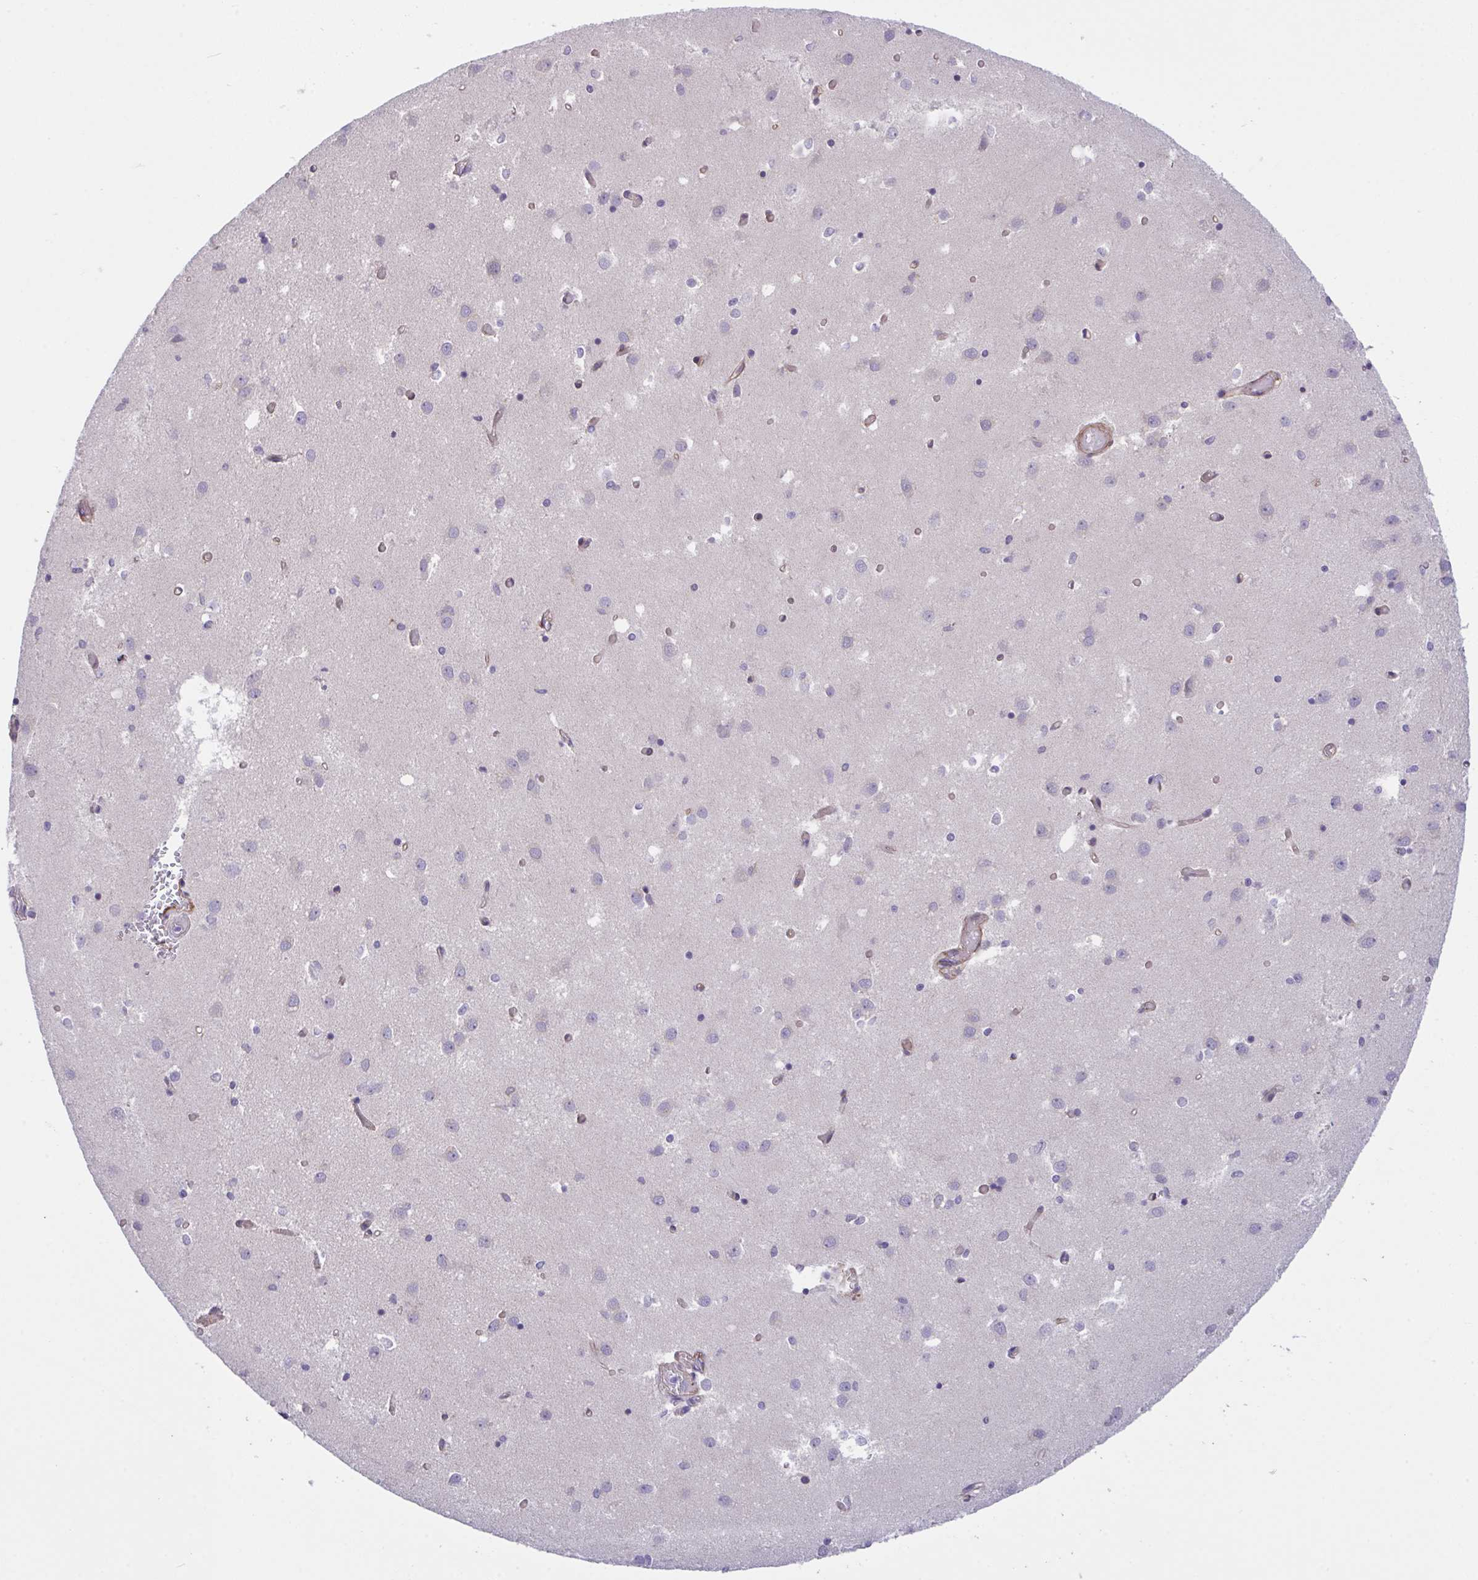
{"staining": {"intensity": "negative", "quantity": "none", "location": "none"}, "tissue": "caudate", "cell_type": "Glial cells", "image_type": "normal", "snomed": [{"axis": "morphology", "description": "Normal tissue, NOS"}, {"axis": "topography", "description": "Lateral ventricle wall"}], "caption": "The photomicrograph exhibits no significant expression in glial cells of caudate. (Stains: DAB (3,3'-diaminobenzidine) IHC with hematoxylin counter stain, Microscopy: brightfield microscopy at high magnification).", "gene": "RHOXF1", "patient": {"sex": "male", "age": 70}}